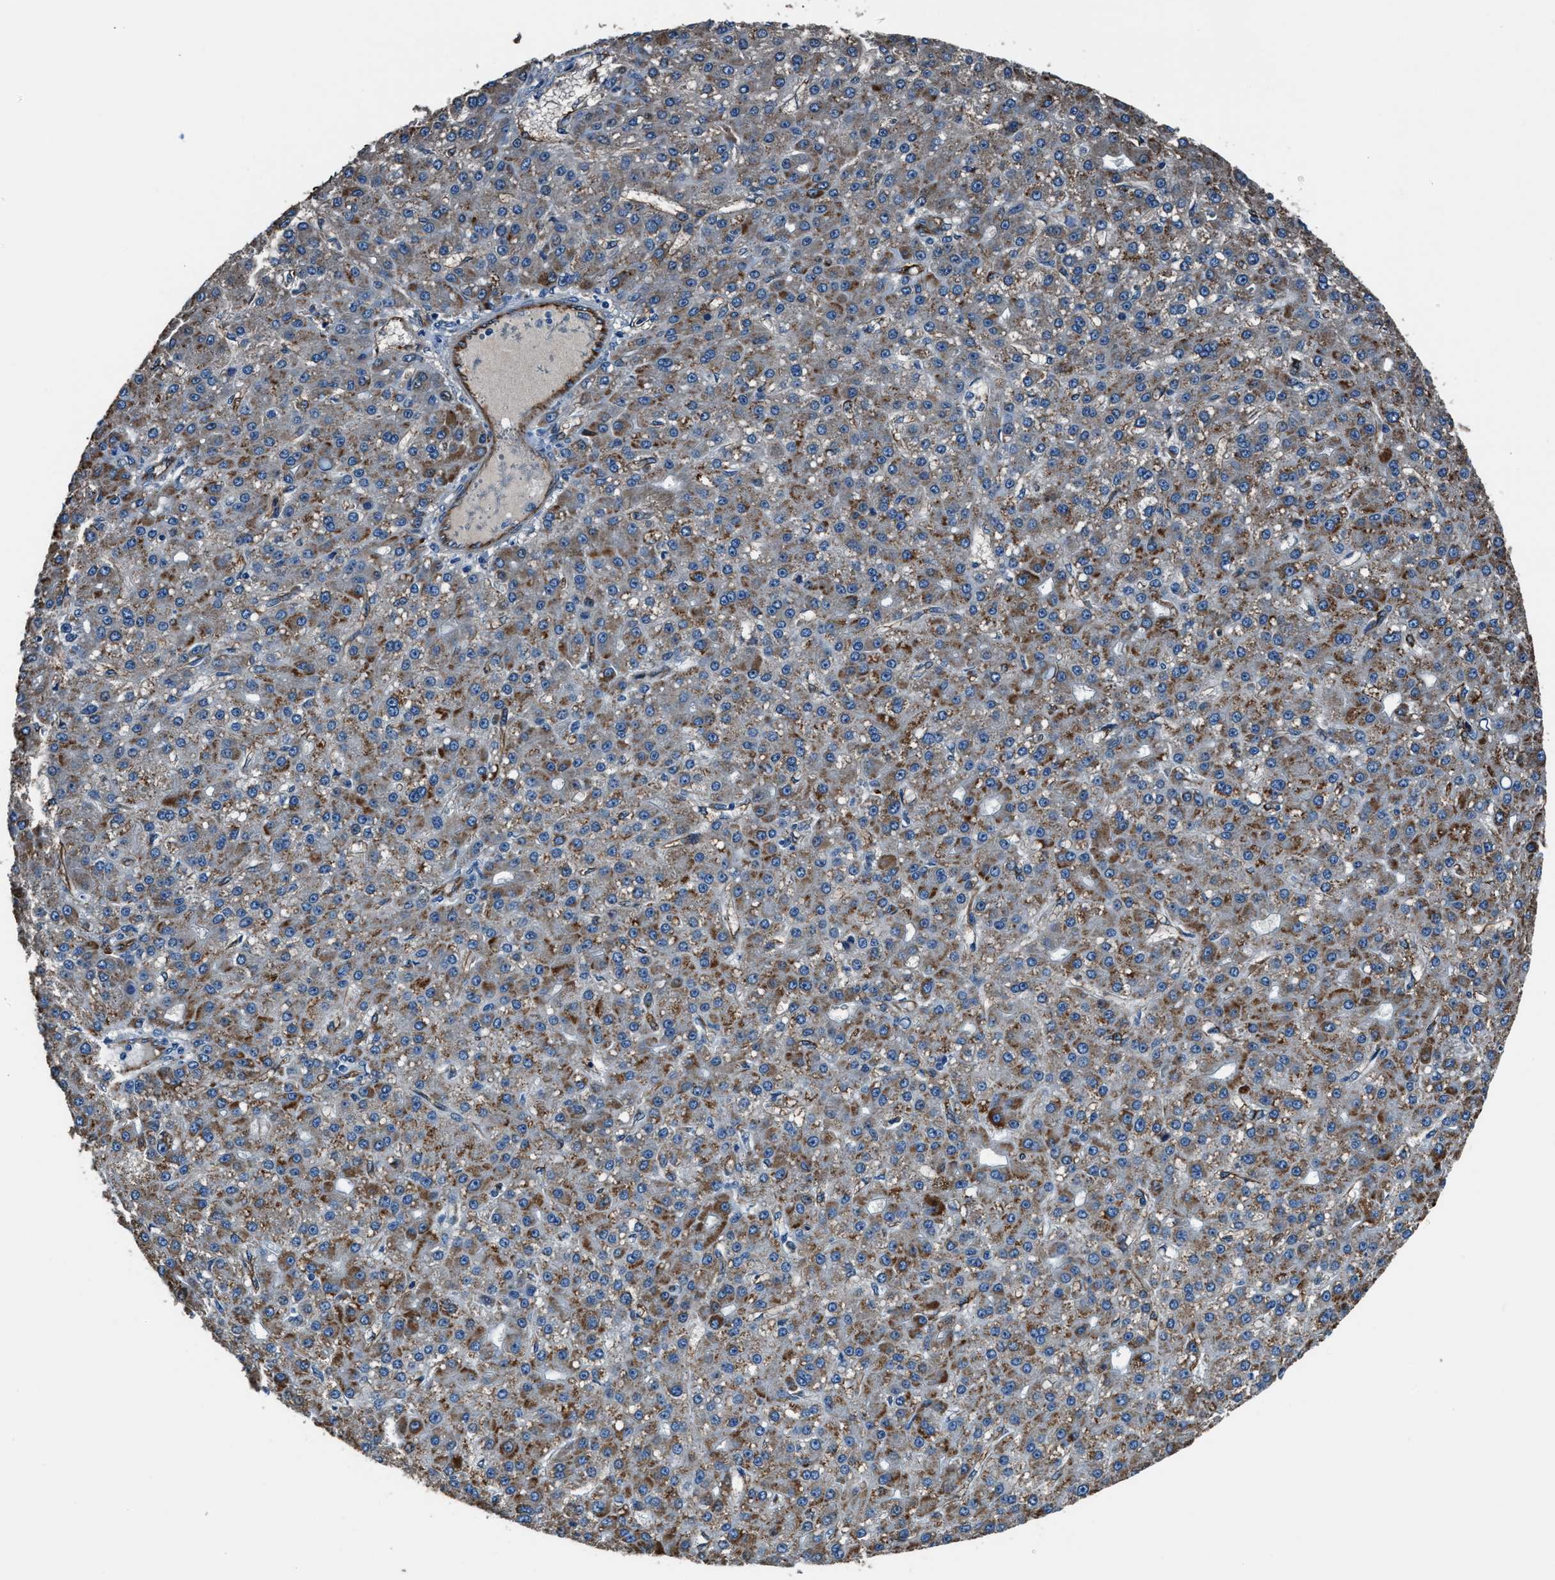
{"staining": {"intensity": "moderate", "quantity": "25%-75%", "location": "cytoplasmic/membranous"}, "tissue": "liver cancer", "cell_type": "Tumor cells", "image_type": "cancer", "snomed": [{"axis": "morphology", "description": "Carcinoma, Hepatocellular, NOS"}, {"axis": "topography", "description": "Liver"}], "caption": "Liver cancer was stained to show a protein in brown. There is medium levels of moderate cytoplasmic/membranous expression in about 25%-75% of tumor cells.", "gene": "PRTFDC1", "patient": {"sex": "male", "age": 67}}